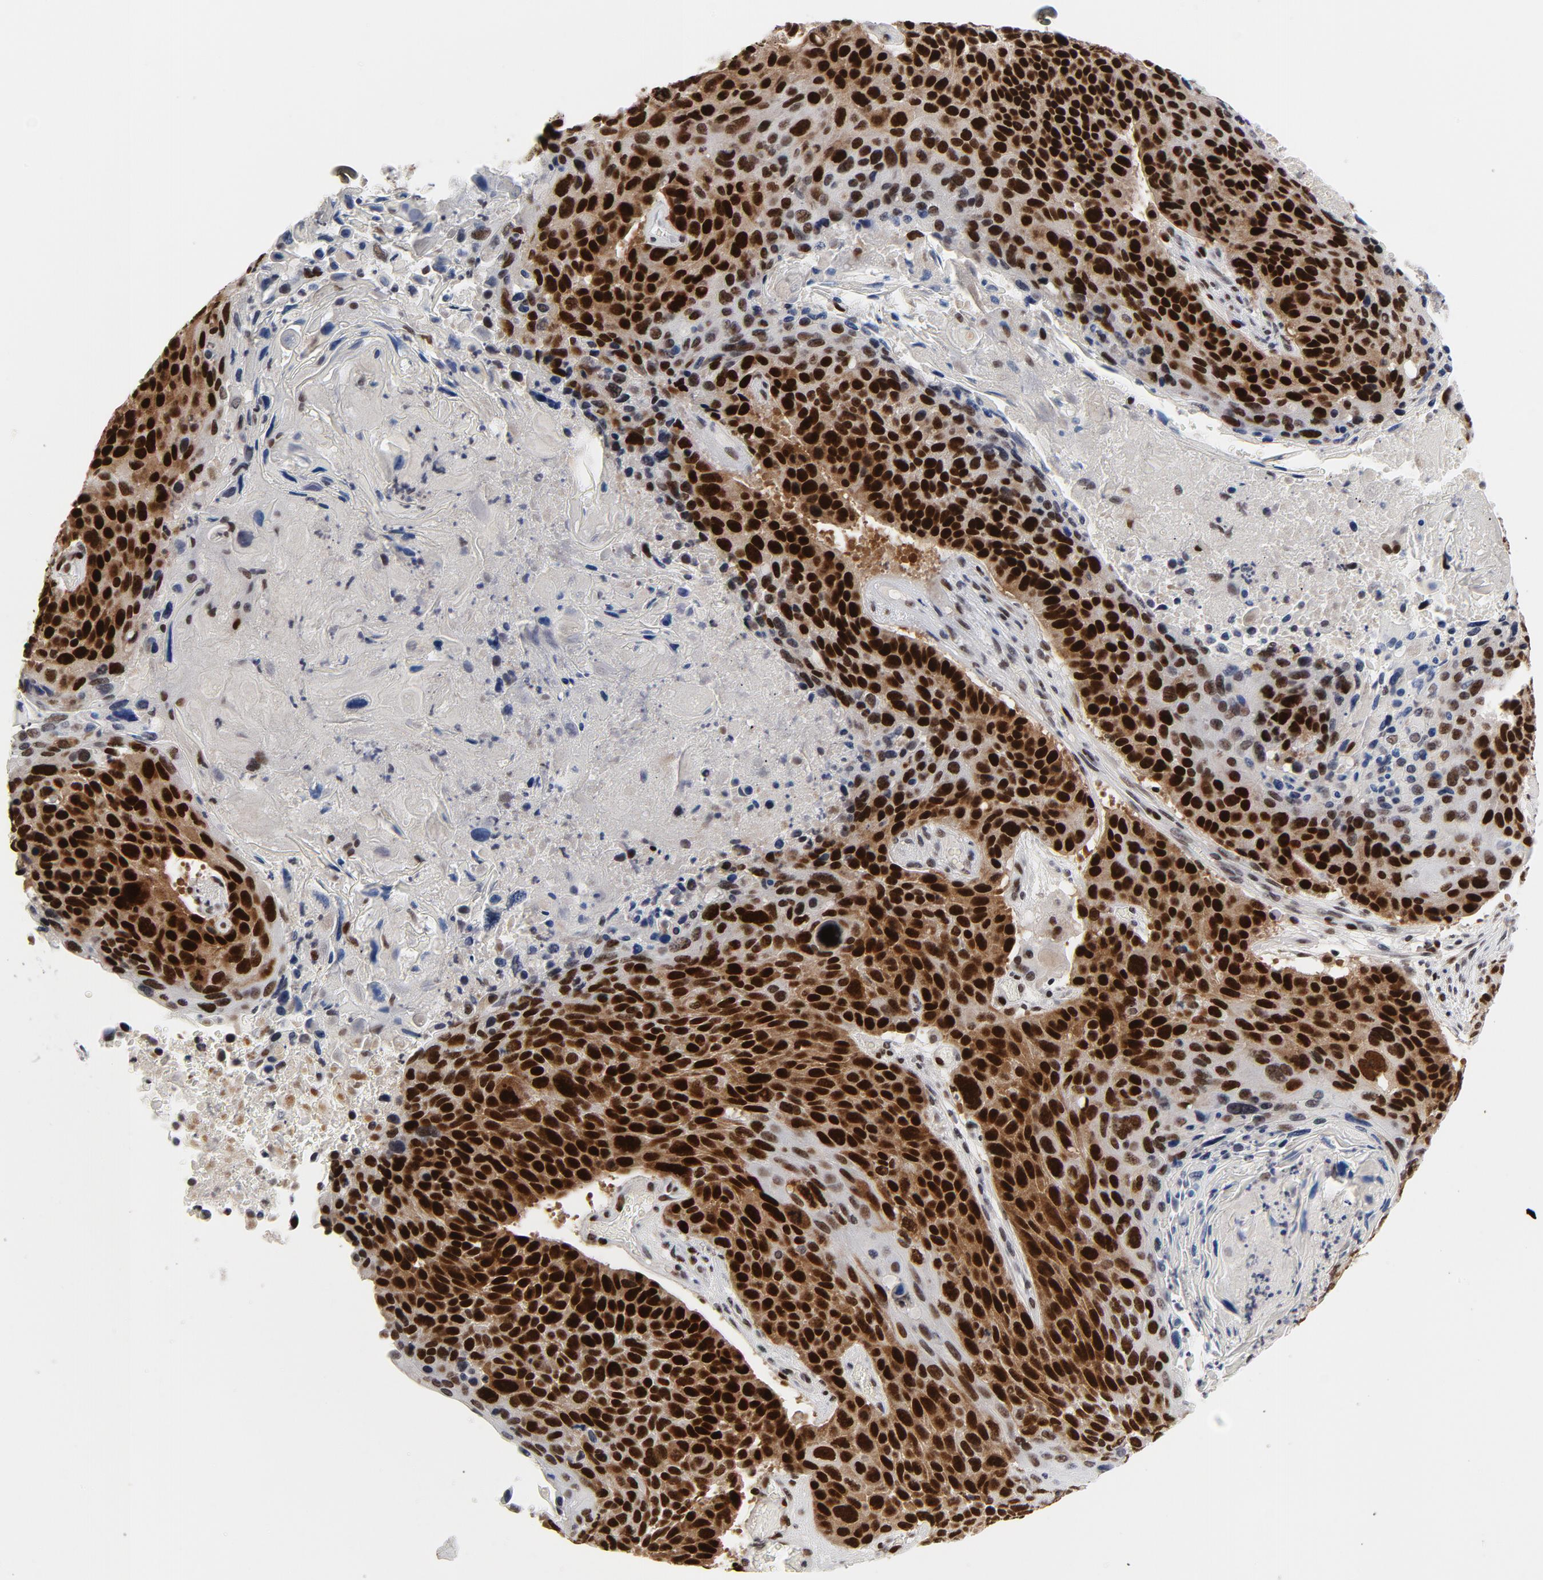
{"staining": {"intensity": "strong", "quantity": ">75%", "location": "nuclear"}, "tissue": "lung cancer", "cell_type": "Tumor cells", "image_type": "cancer", "snomed": [{"axis": "morphology", "description": "Squamous cell carcinoma, NOS"}, {"axis": "topography", "description": "Lung"}], "caption": "Protein analysis of squamous cell carcinoma (lung) tissue reveals strong nuclear staining in approximately >75% of tumor cells. (DAB (3,3'-diaminobenzidine) = brown stain, brightfield microscopy at high magnification).", "gene": "RFC4", "patient": {"sex": "male", "age": 68}}